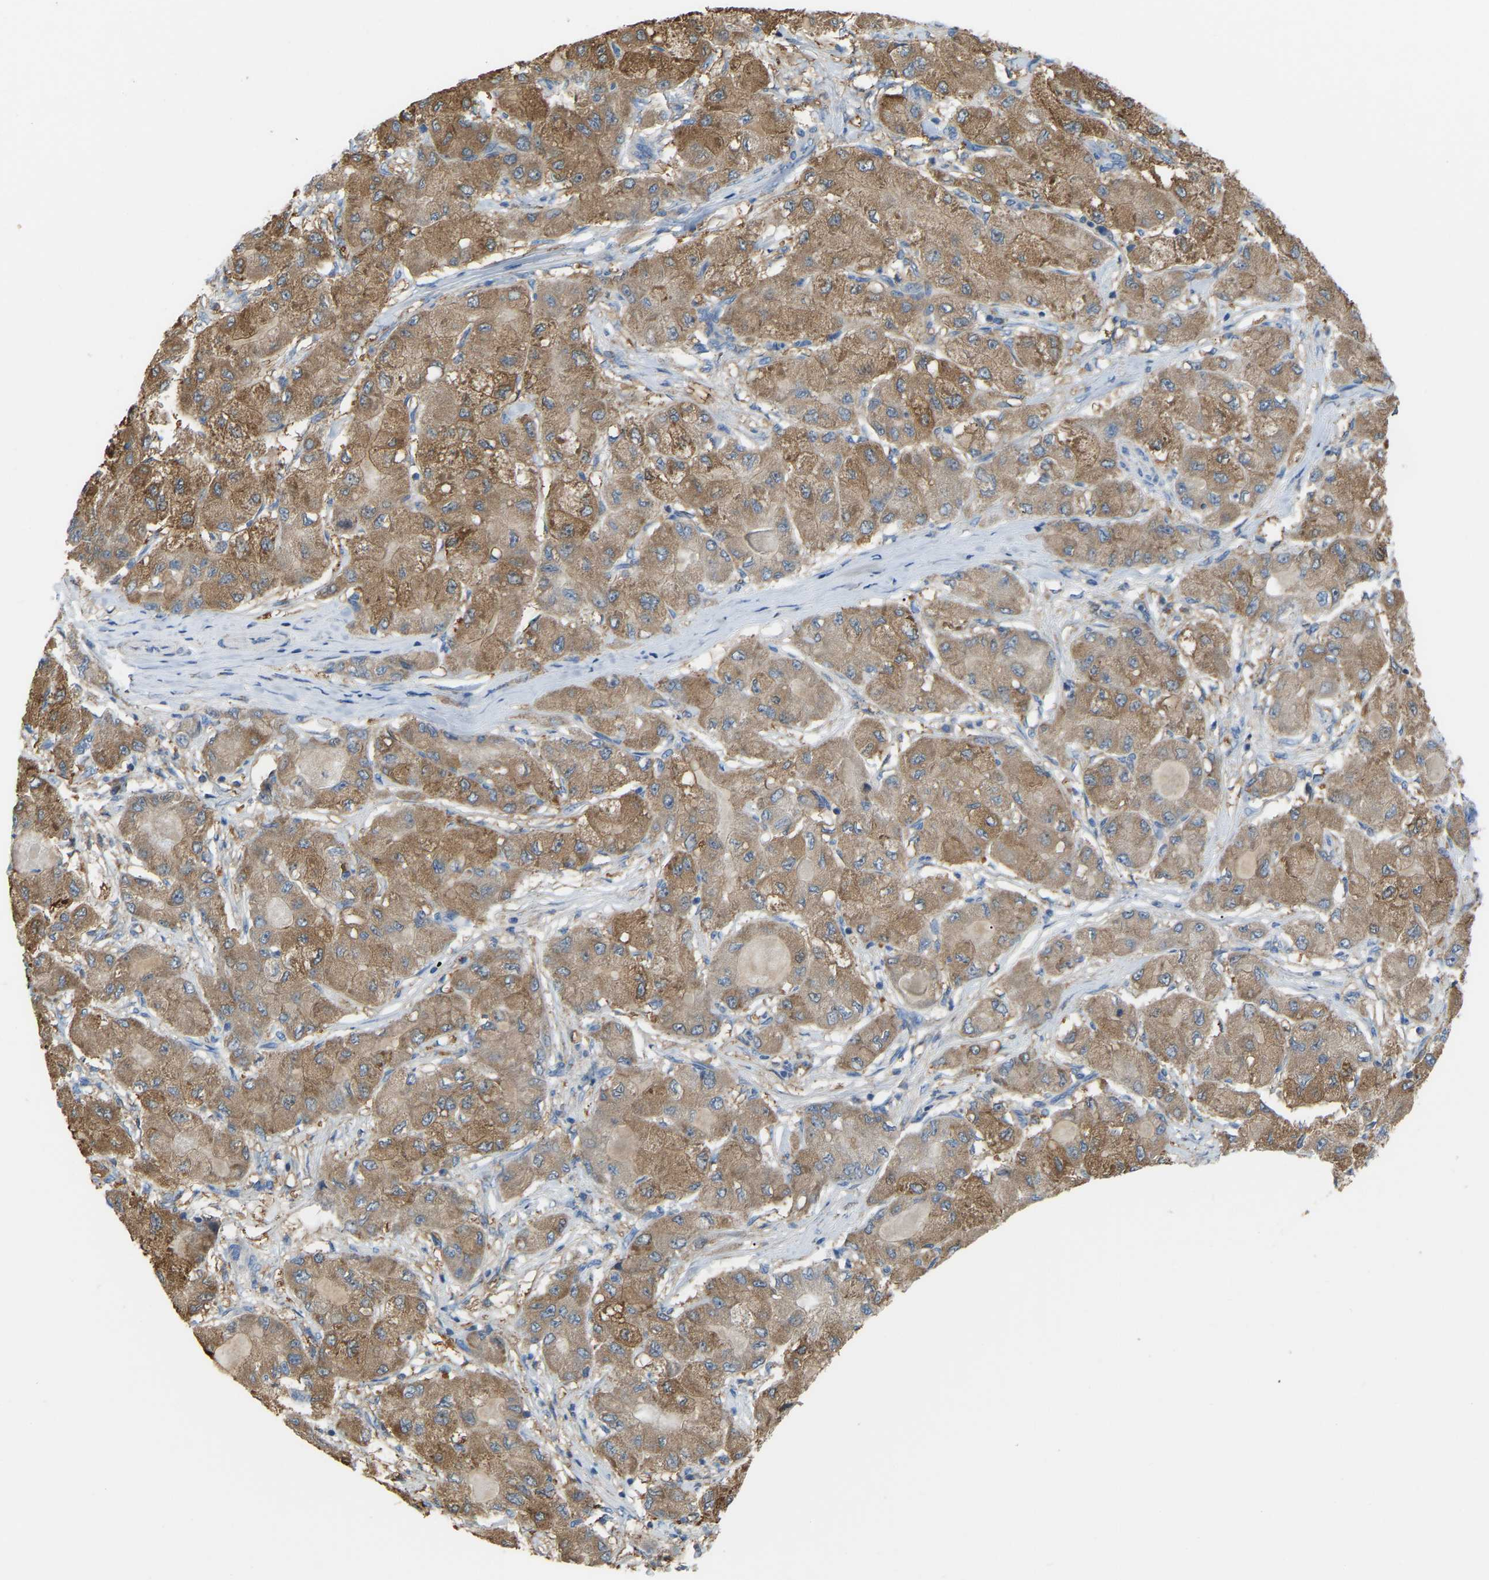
{"staining": {"intensity": "moderate", "quantity": ">75%", "location": "cytoplasmic/membranous"}, "tissue": "liver cancer", "cell_type": "Tumor cells", "image_type": "cancer", "snomed": [{"axis": "morphology", "description": "Carcinoma, Hepatocellular, NOS"}, {"axis": "topography", "description": "Liver"}], "caption": "A medium amount of moderate cytoplasmic/membranous expression is appreciated in about >75% of tumor cells in liver cancer (hepatocellular carcinoma) tissue. The staining was performed using DAB to visualize the protein expression in brown, while the nuclei were stained in blue with hematoxylin (Magnification: 20x).", "gene": "CROT", "patient": {"sex": "male", "age": 80}}